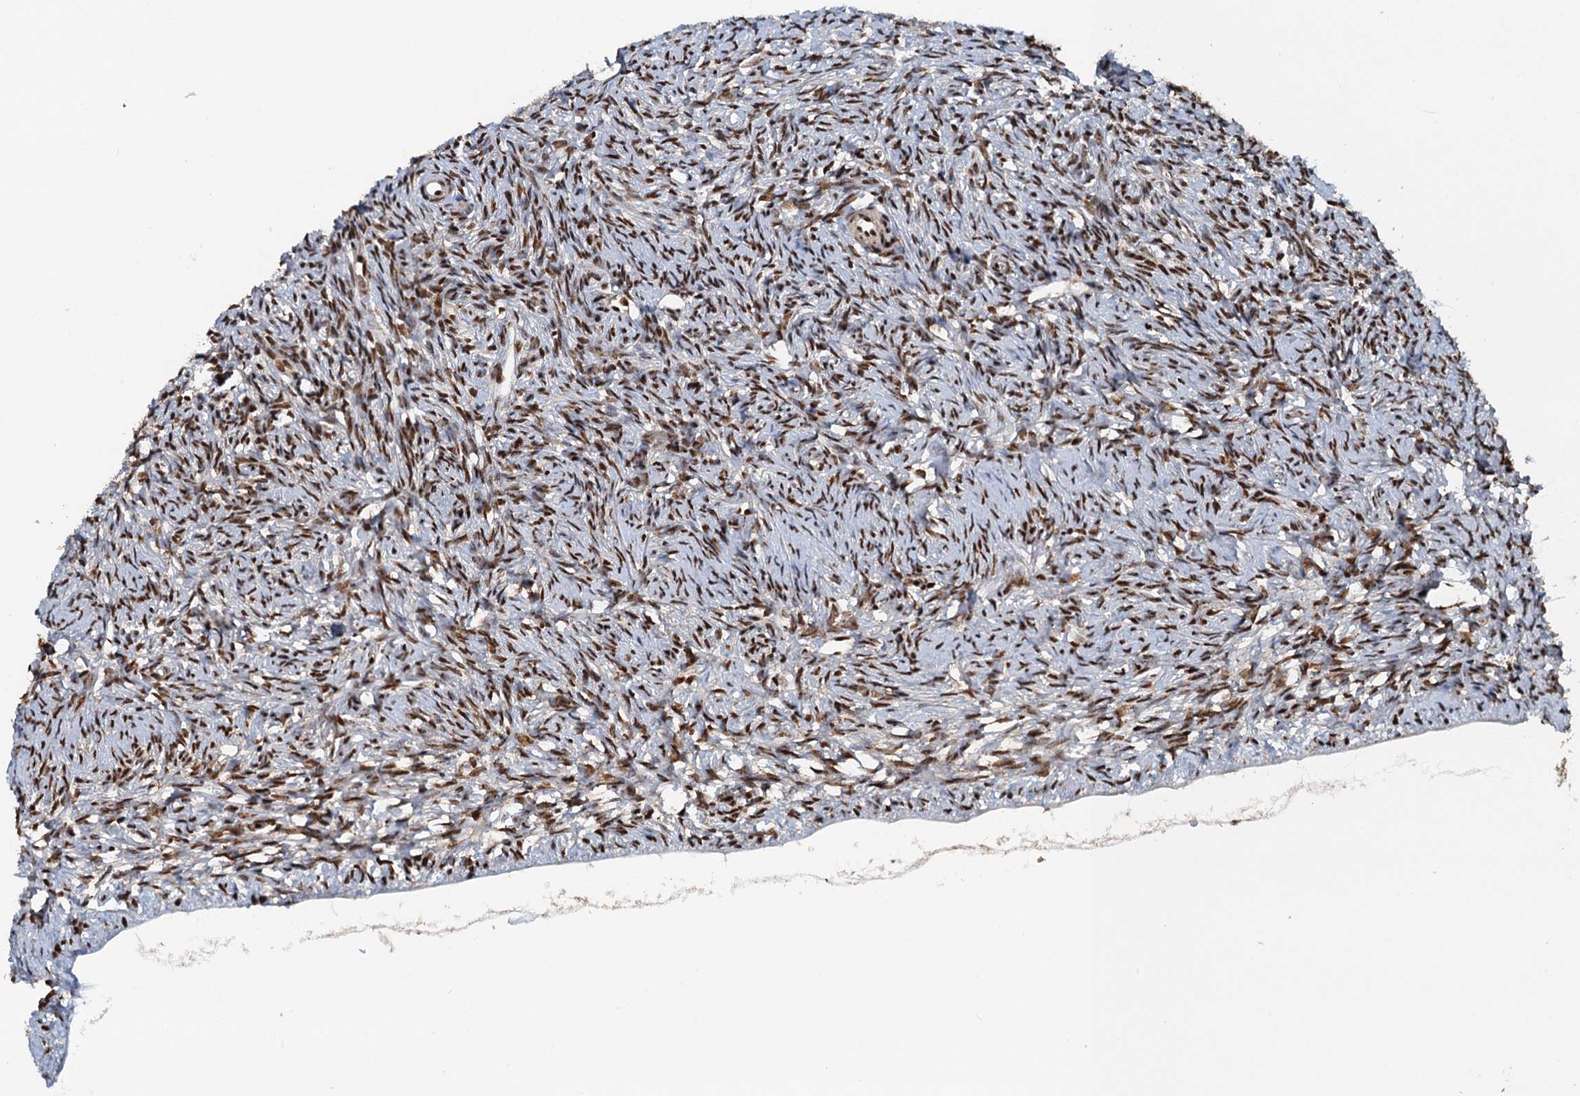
{"staining": {"intensity": "moderate", "quantity": ">75%", "location": "nuclear"}, "tissue": "ovary", "cell_type": "Ovarian stroma cells", "image_type": "normal", "snomed": [{"axis": "morphology", "description": "Normal tissue, NOS"}, {"axis": "topography", "description": "Ovary"}], "caption": "Human ovary stained with a protein marker reveals moderate staining in ovarian stroma cells.", "gene": "ZC3H18", "patient": {"sex": "female", "age": 51}}